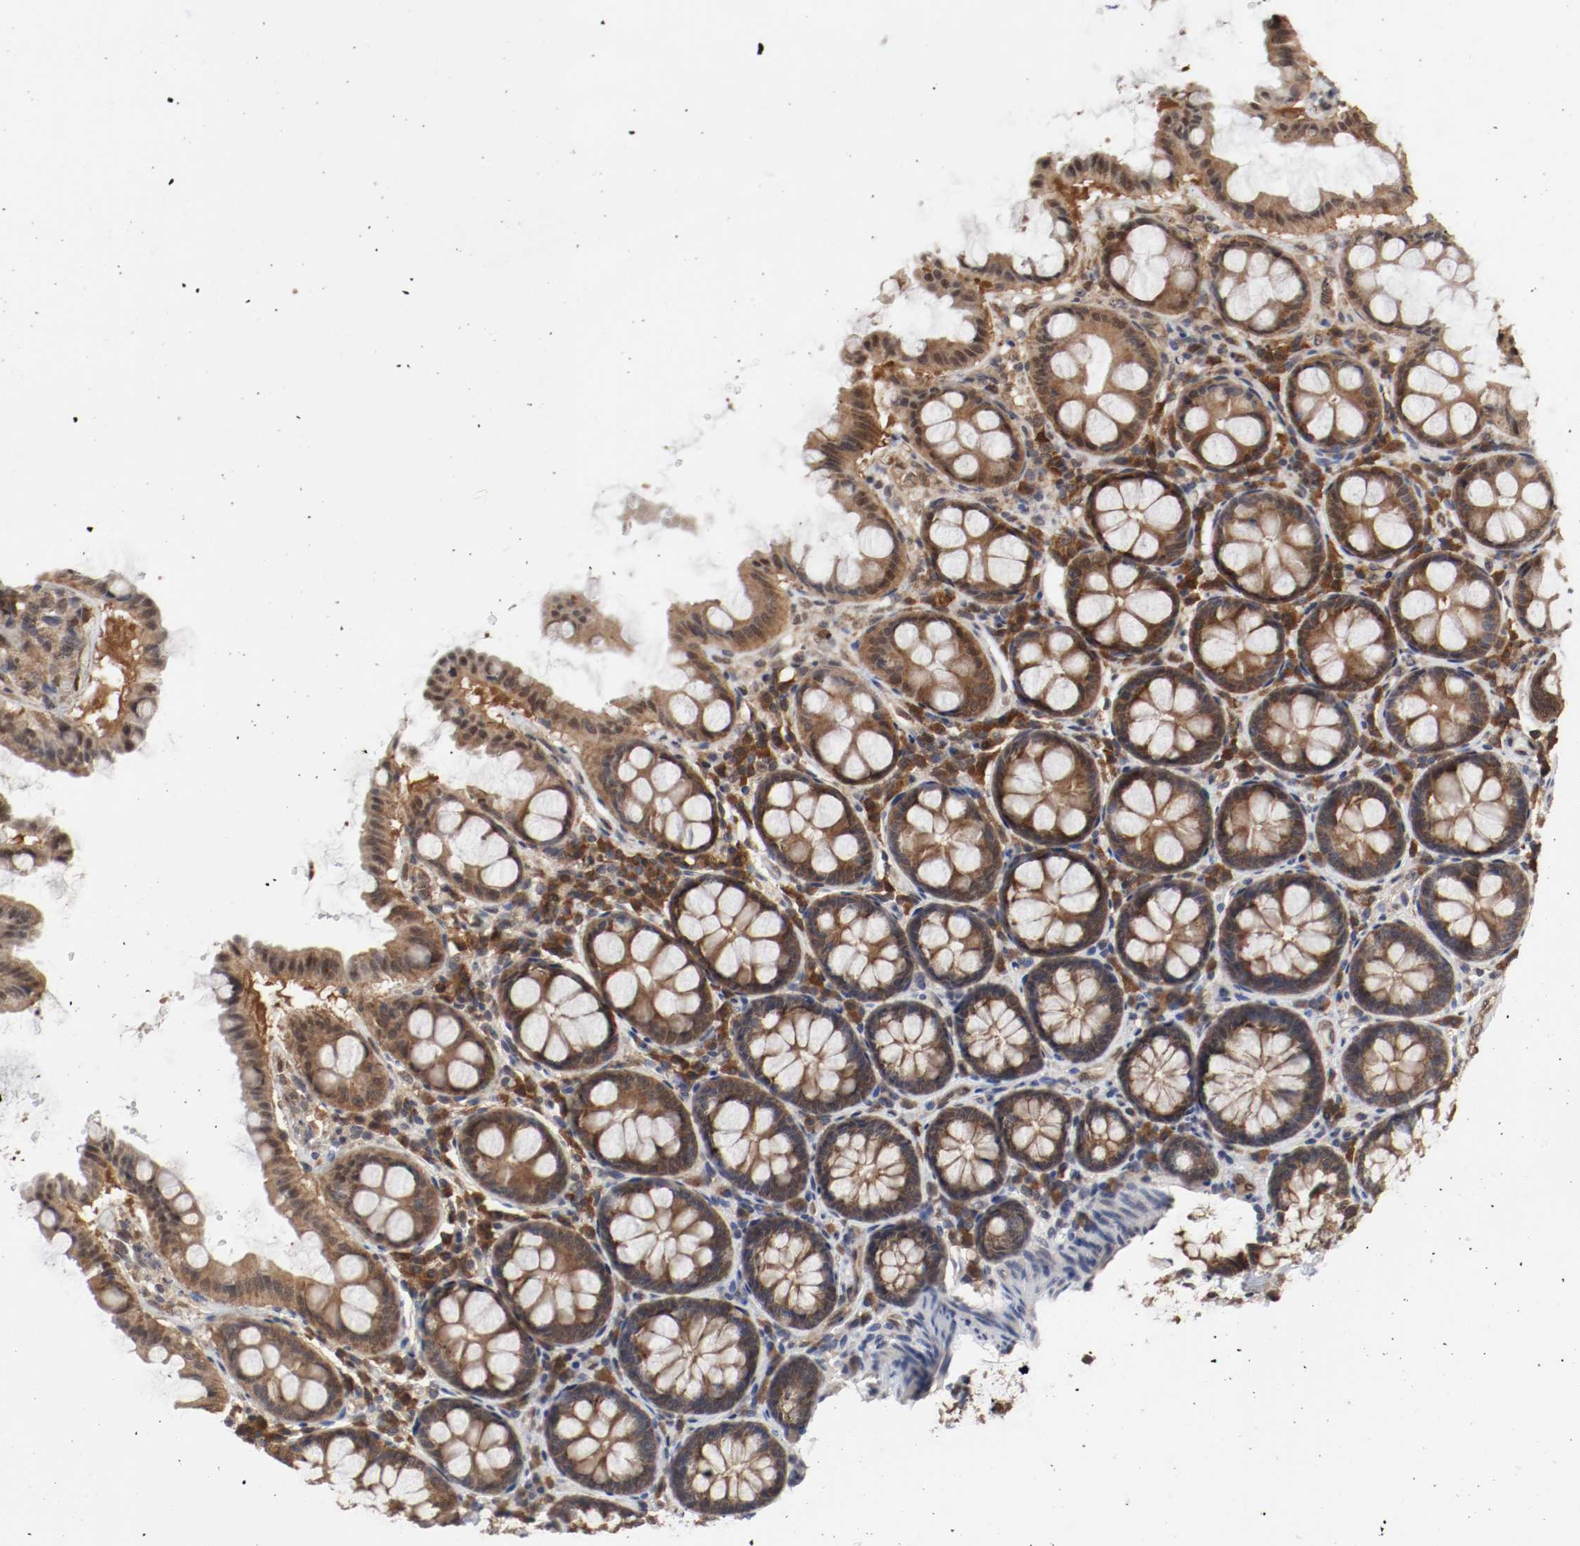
{"staining": {"intensity": "moderate", "quantity": ">75%", "location": "cytoplasmic/membranous"}, "tissue": "colon", "cell_type": "Endothelial cells", "image_type": "normal", "snomed": [{"axis": "morphology", "description": "Normal tissue, NOS"}, {"axis": "topography", "description": "Colon"}], "caption": "Immunohistochemistry of normal colon demonstrates medium levels of moderate cytoplasmic/membranous positivity in approximately >75% of endothelial cells.", "gene": "AFG3L2", "patient": {"sex": "female", "age": 61}}